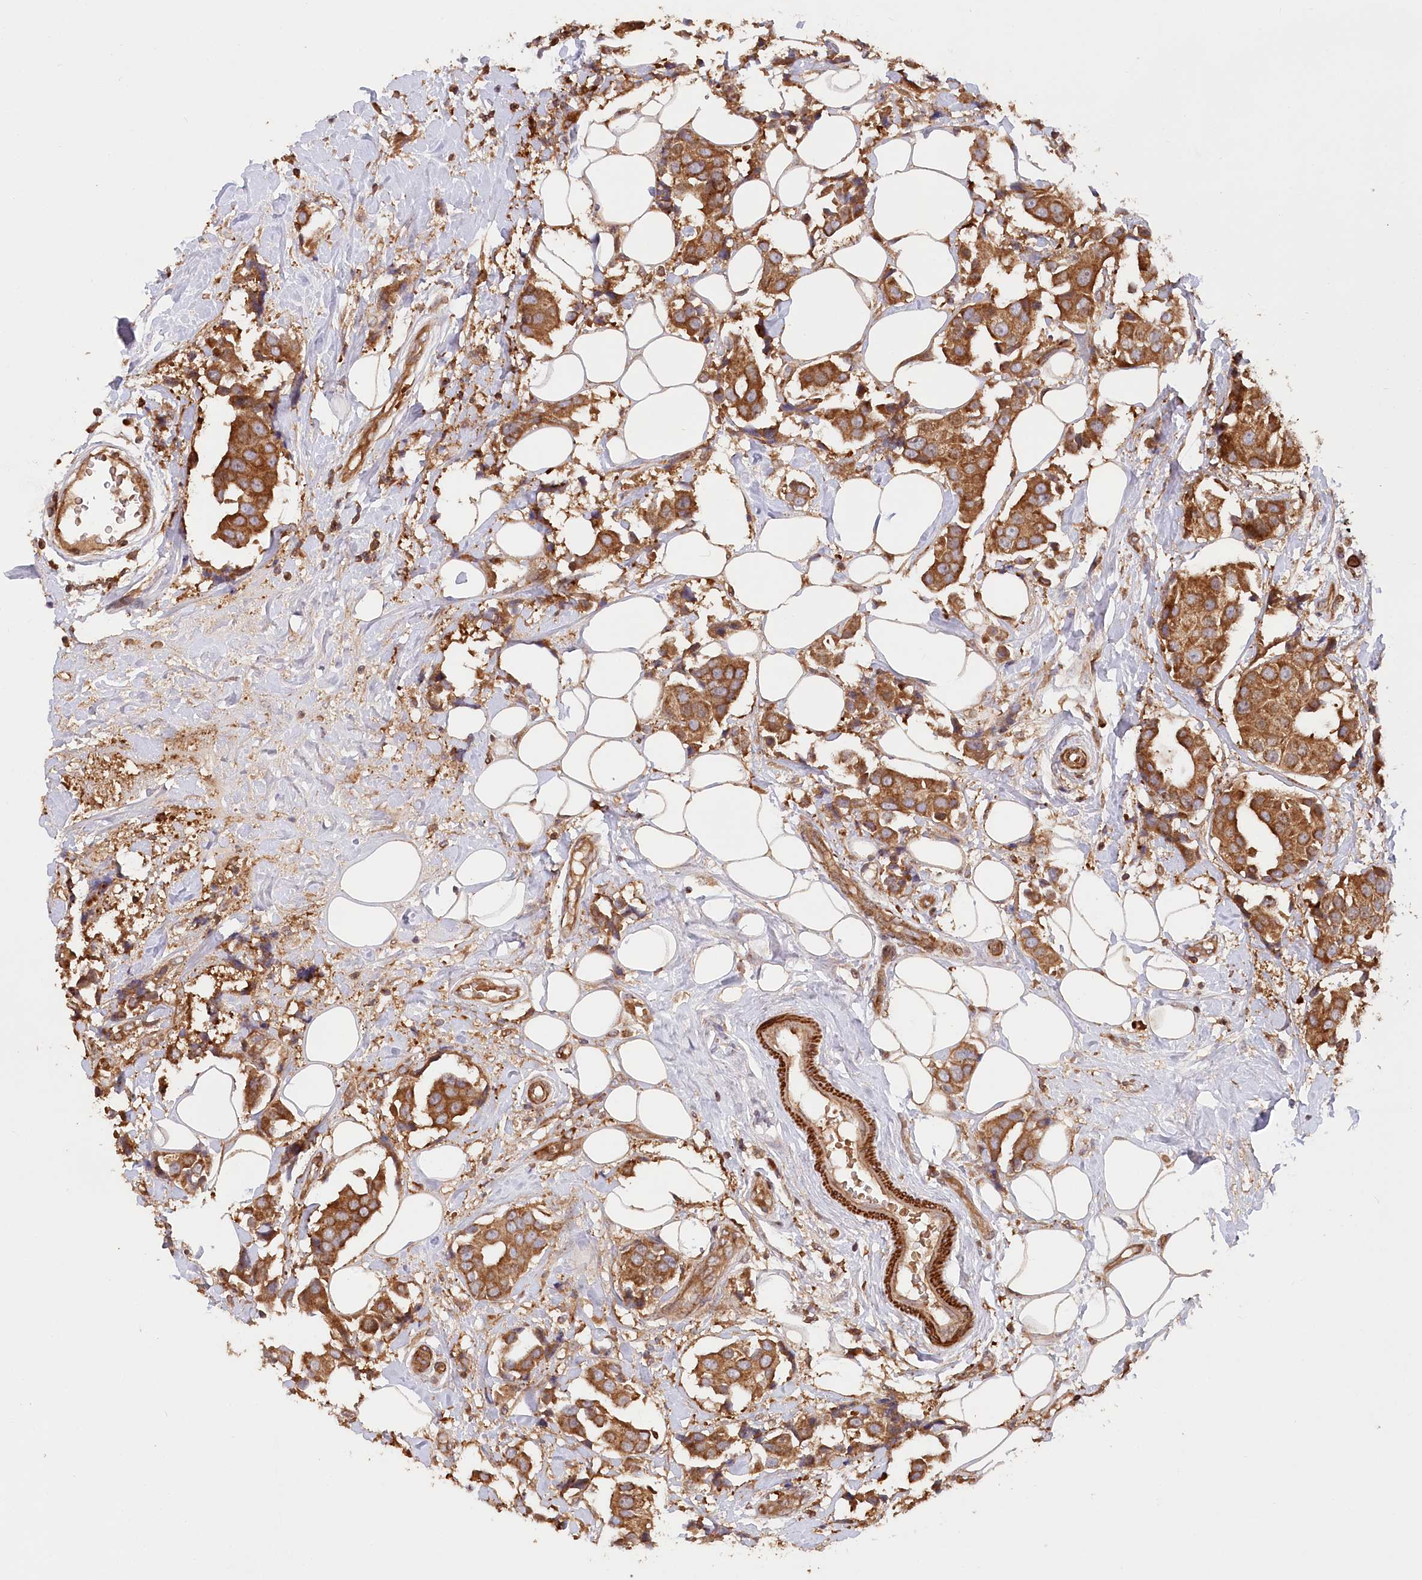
{"staining": {"intensity": "moderate", "quantity": ">75%", "location": "cytoplasmic/membranous"}, "tissue": "breast cancer", "cell_type": "Tumor cells", "image_type": "cancer", "snomed": [{"axis": "morphology", "description": "Normal tissue, NOS"}, {"axis": "morphology", "description": "Duct carcinoma"}, {"axis": "topography", "description": "Breast"}], "caption": "Protein expression analysis of breast cancer (invasive ductal carcinoma) reveals moderate cytoplasmic/membranous positivity in about >75% of tumor cells.", "gene": "PAIP2", "patient": {"sex": "female", "age": 39}}